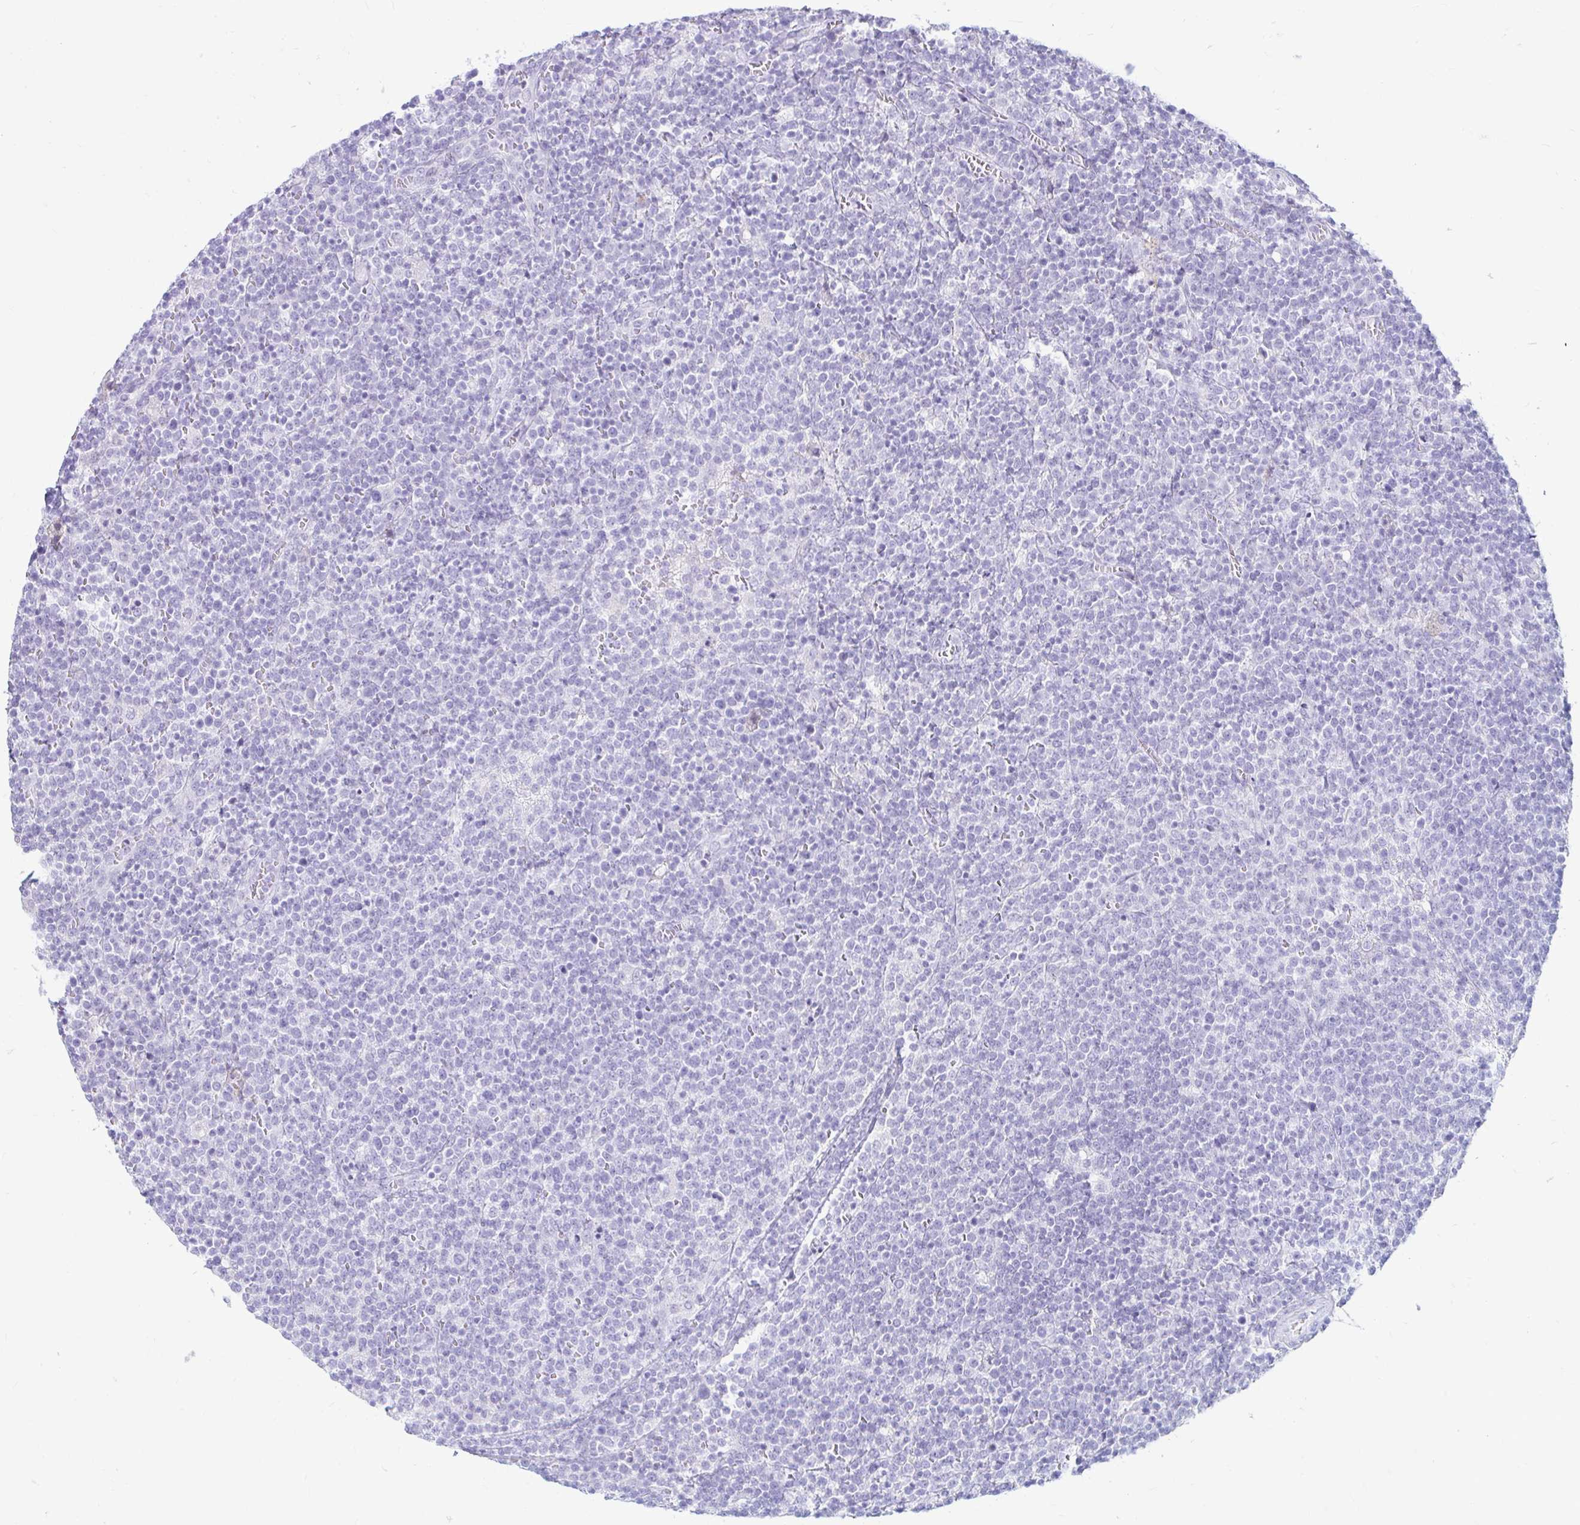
{"staining": {"intensity": "negative", "quantity": "none", "location": "none"}, "tissue": "lymphoma", "cell_type": "Tumor cells", "image_type": "cancer", "snomed": [{"axis": "morphology", "description": "Malignant lymphoma, non-Hodgkin's type, High grade"}, {"axis": "topography", "description": "Lymph node"}], "caption": "High-grade malignant lymphoma, non-Hodgkin's type stained for a protein using immunohistochemistry shows no positivity tumor cells.", "gene": "ERICH6", "patient": {"sex": "male", "age": 61}}